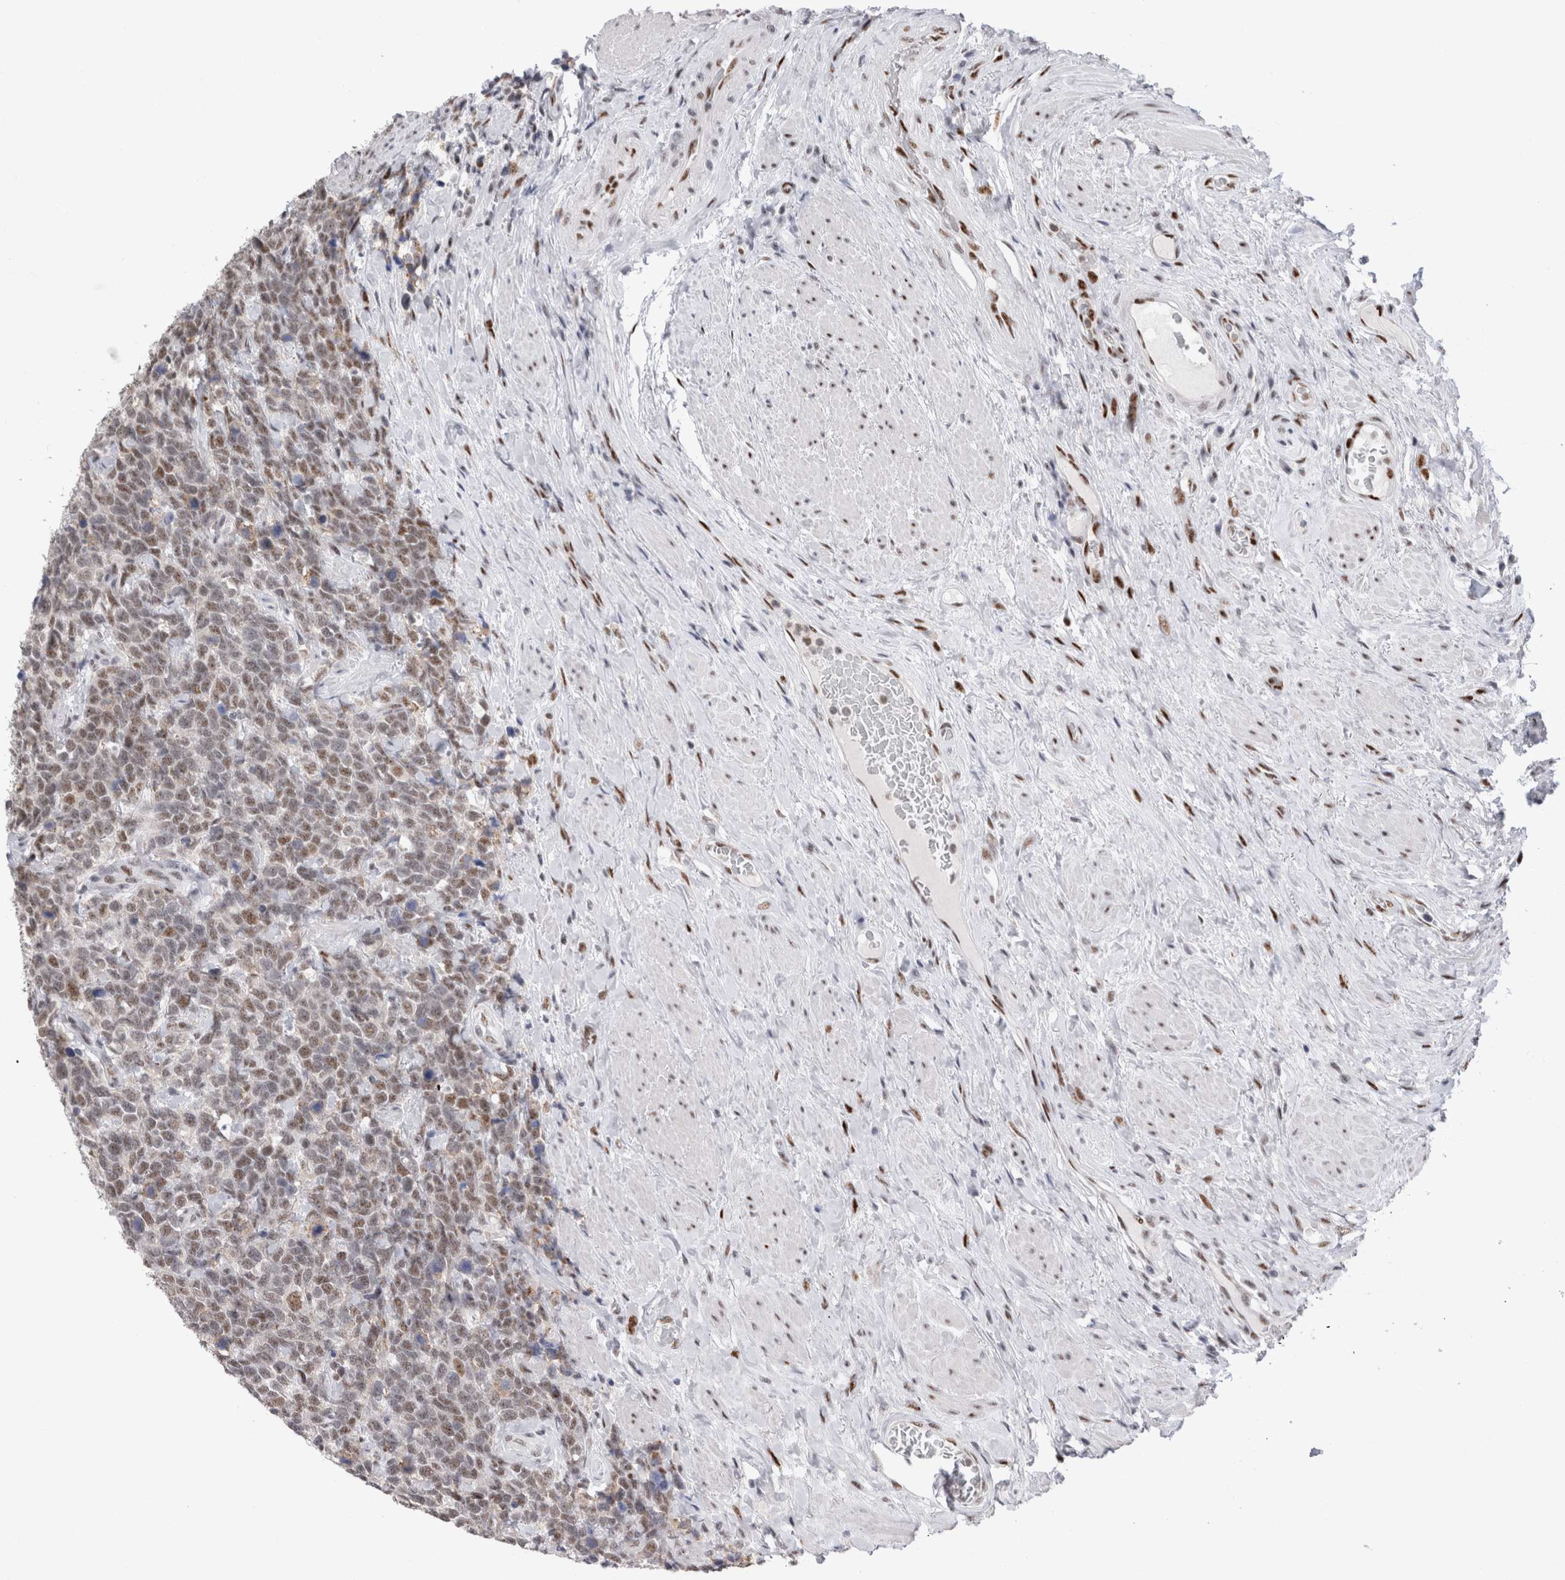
{"staining": {"intensity": "moderate", "quantity": ">75%", "location": "cytoplasmic/membranous,nuclear"}, "tissue": "urothelial cancer", "cell_type": "Tumor cells", "image_type": "cancer", "snomed": [{"axis": "morphology", "description": "Urothelial carcinoma, High grade"}, {"axis": "topography", "description": "Urinary bladder"}], "caption": "DAB immunohistochemical staining of urothelial cancer demonstrates moderate cytoplasmic/membranous and nuclear protein staining in approximately >75% of tumor cells.", "gene": "RBM6", "patient": {"sex": "female", "age": 82}}